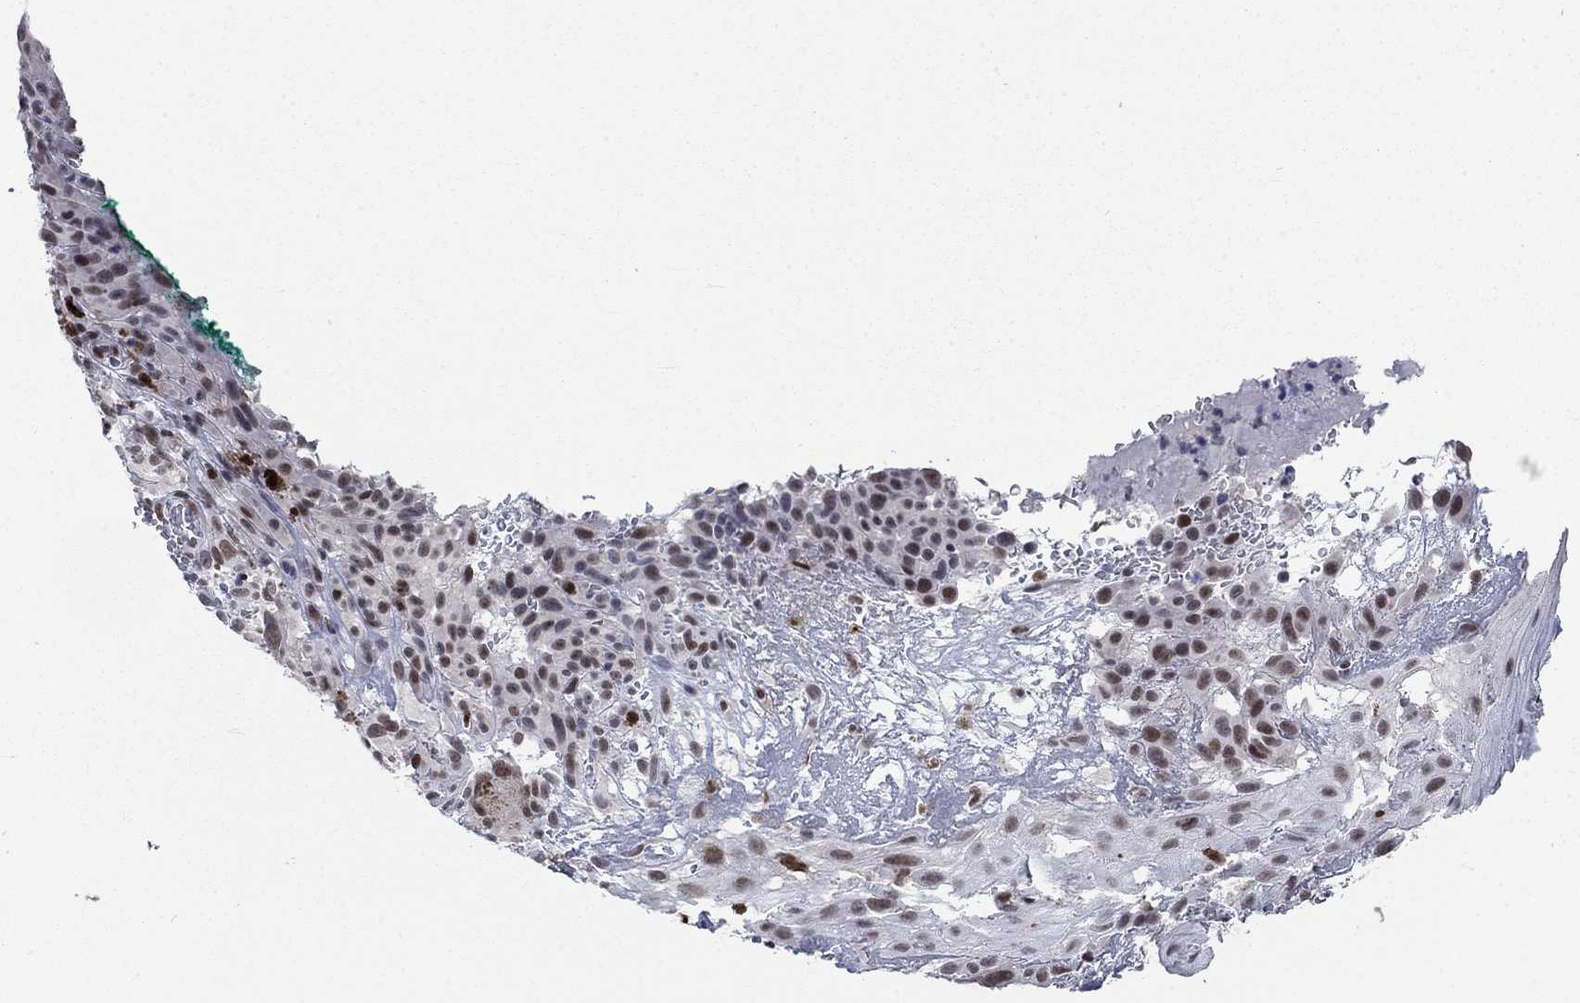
{"staining": {"intensity": "moderate", "quantity": ">75%", "location": "nuclear"}, "tissue": "melanoma", "cell_type": "Tumor cells", "image_type": "cancer", "snomed": [{"axis": "morphology", "description": "Malignant melanoma, NOS"}, {"axis": "topography", "description": "Skin"}], "caption": "Moderate nuclear positivity for a protein is identified in about >75% of tumor cells of melanoma using immunohistochemistry (IHC).", "gene": "HCFC1", "patient": {"sex": "male", "age": 83}}